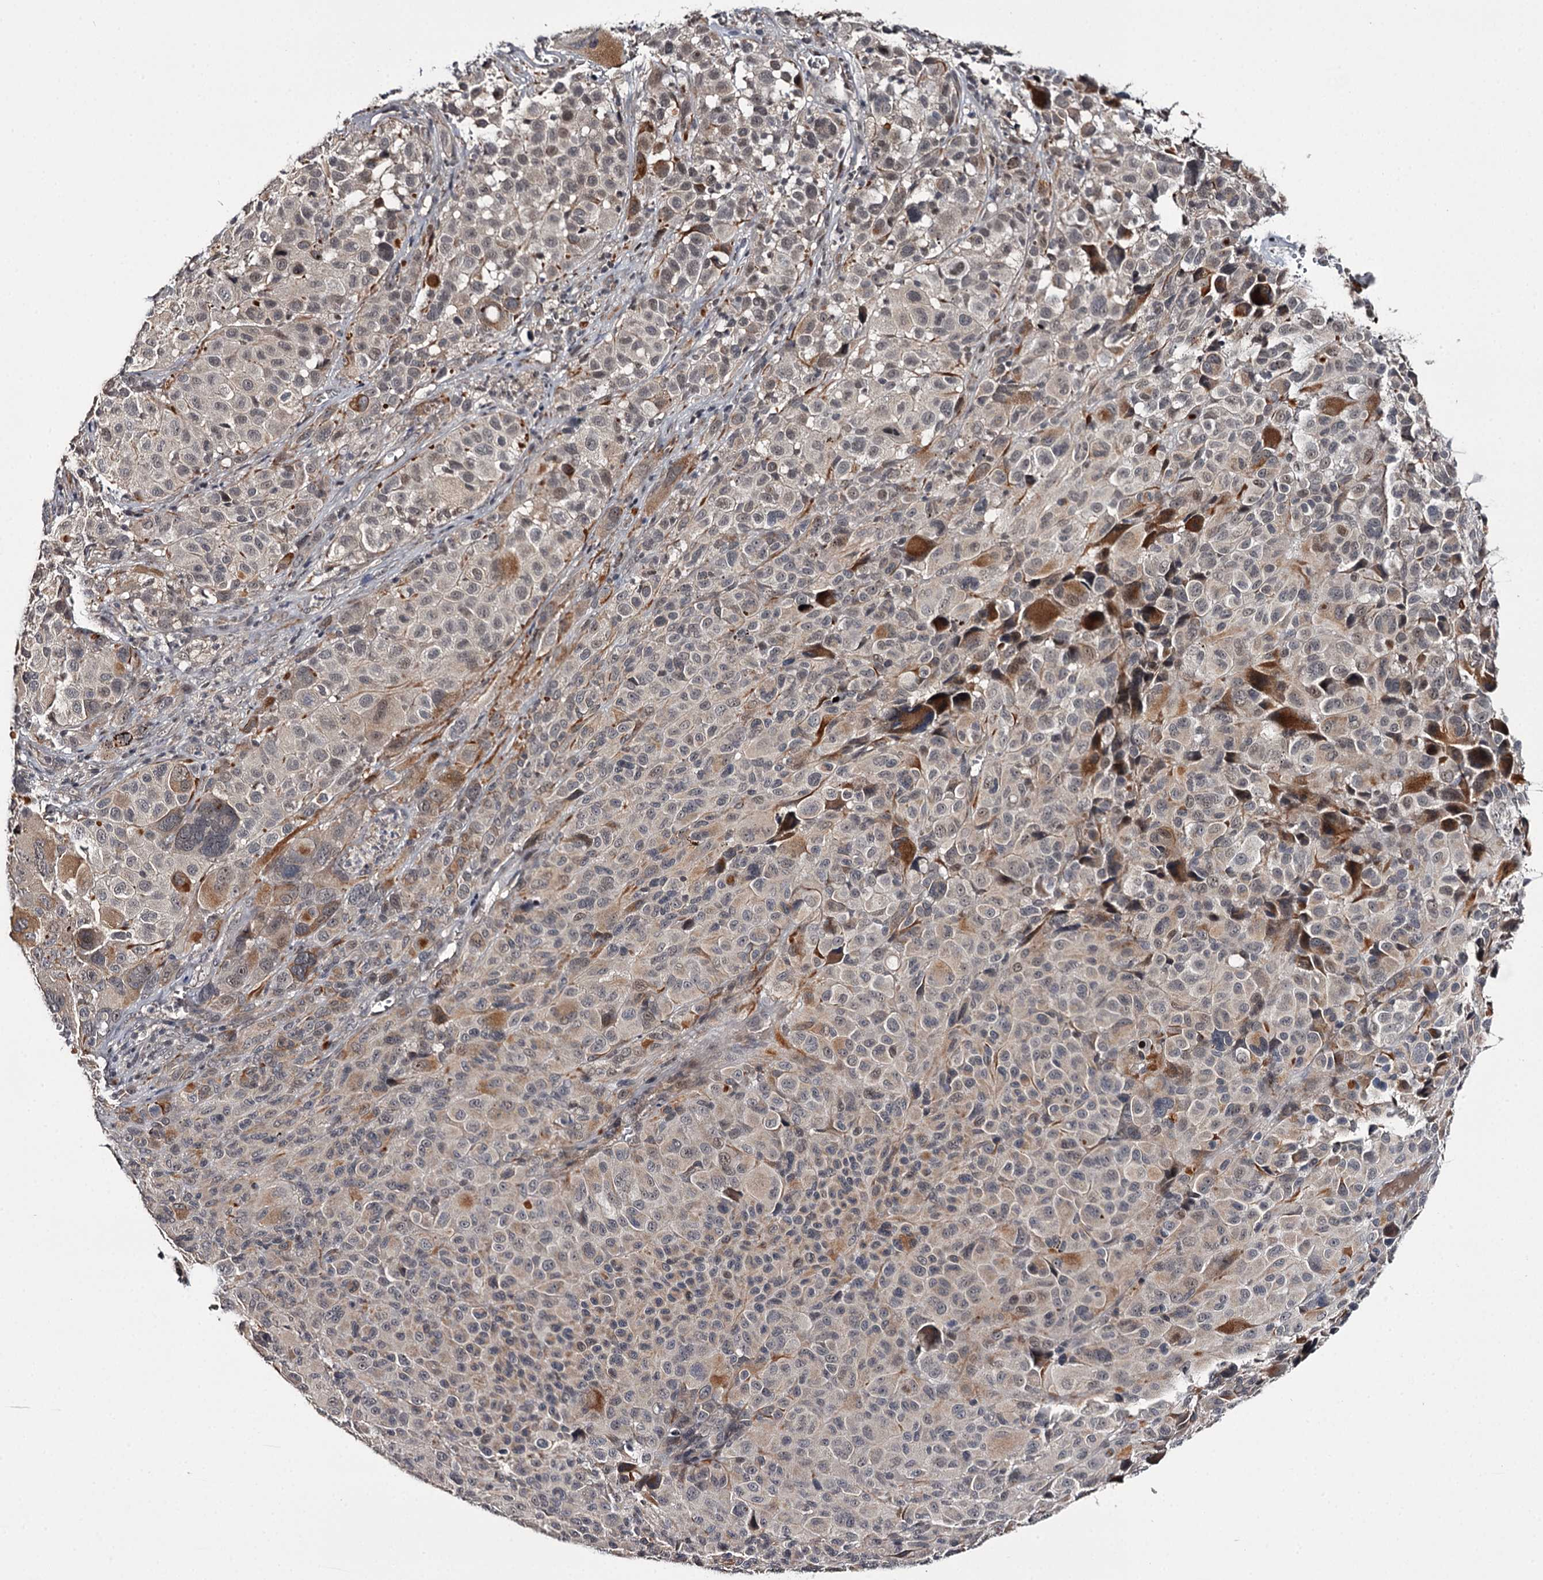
{"staining": {"intensity": "negative", "quantity": "none", "location": "none"}, "tissue": "melanoma", "cell_type": "Tumor cells", "image_type": "cancer", "snomed": [{"axis": "morphology", "description": "Malignant melanoma, NOS"}, {"axis": "topography", "description": "Skin of trunk"}], "caption": "High magnification brightfield microscopy of malignant melanoma stained with DAB (brown) and counterstained with hematoxylin (blue): tumor cells show no significant positivity.", "gene": "CWF19L2", "patient": {"sex": "male", "age": 71}}